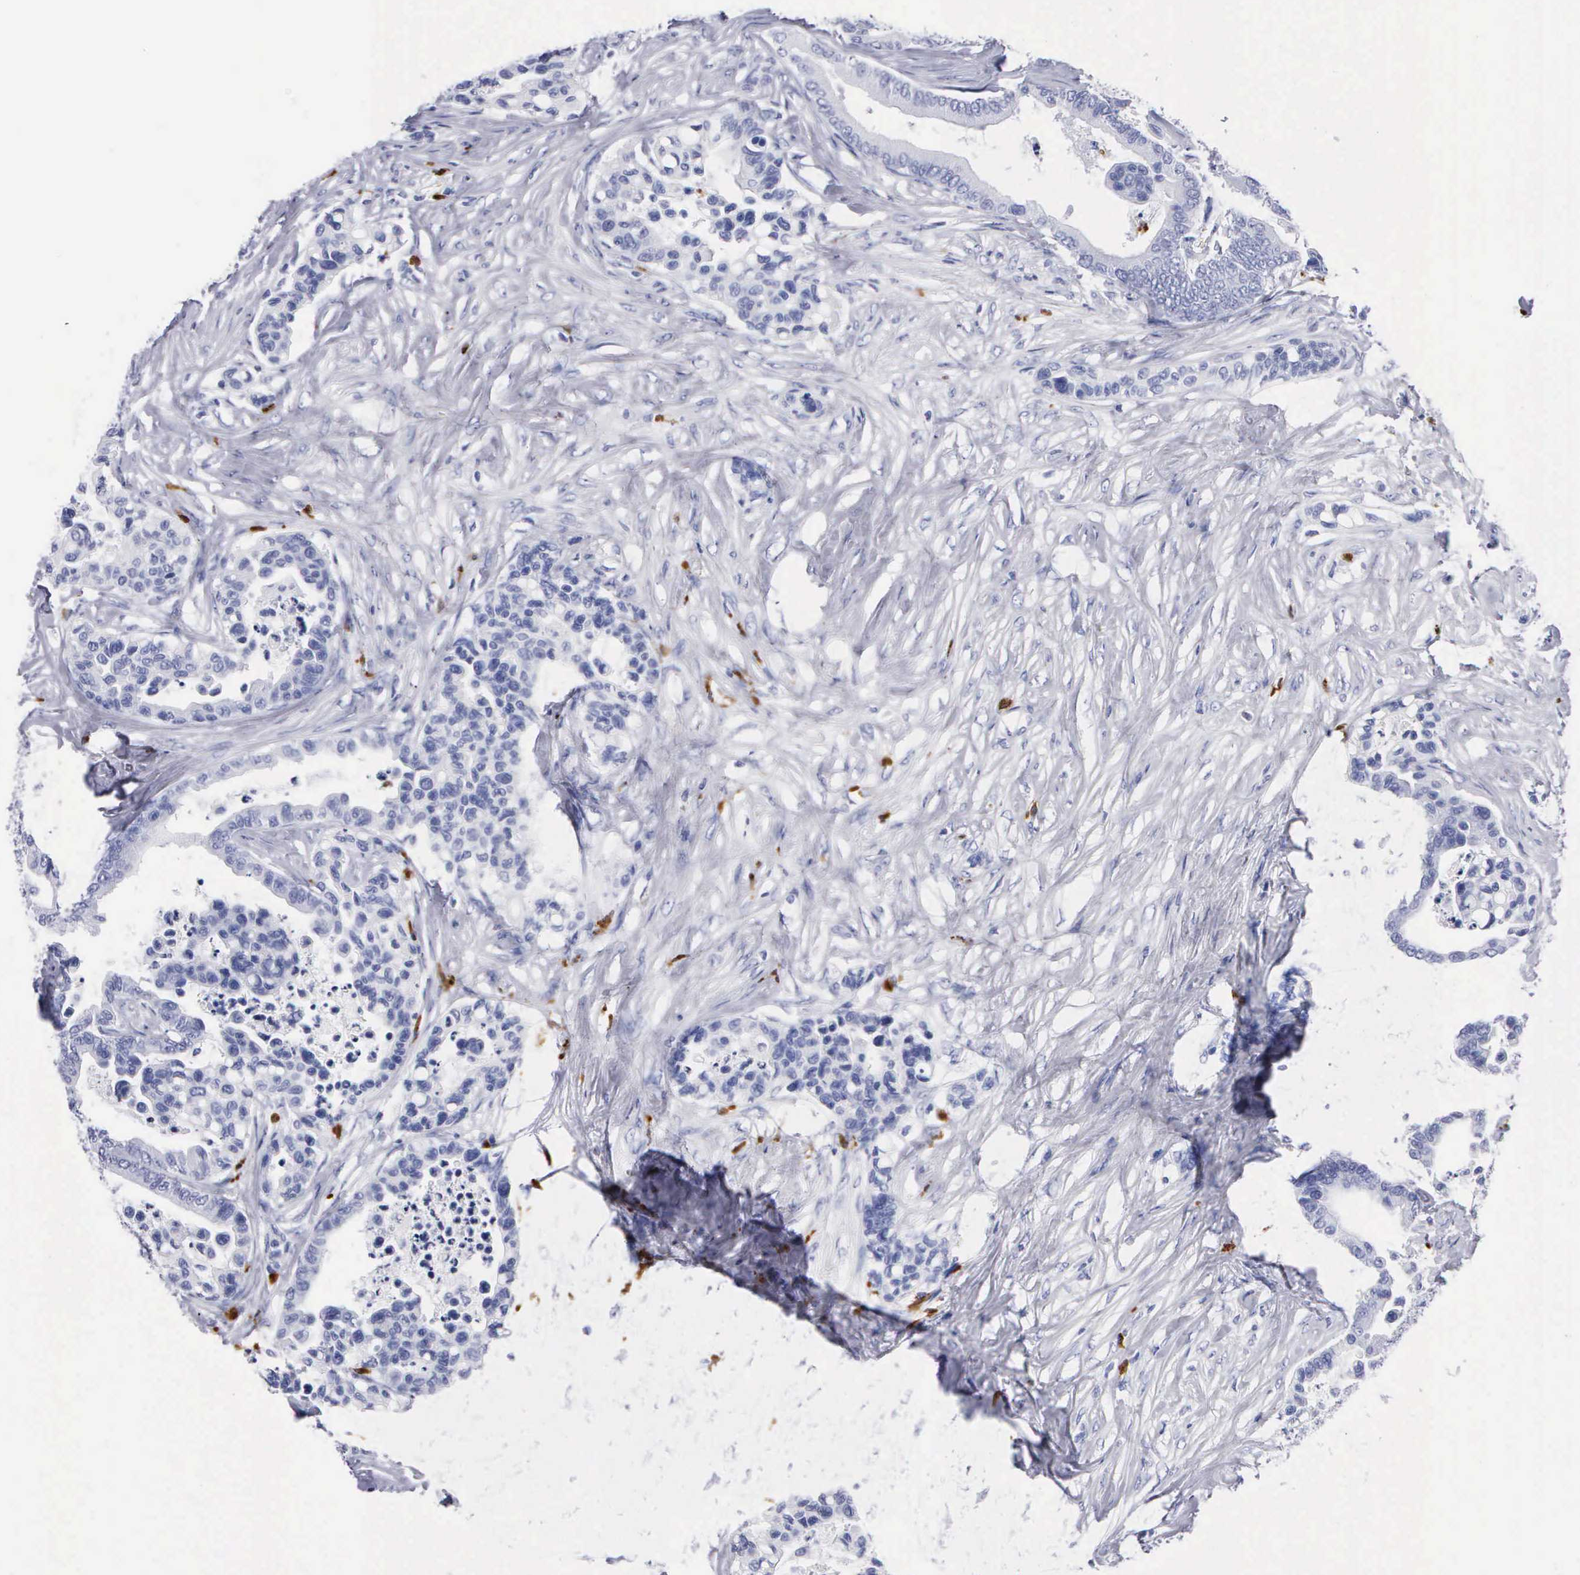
{"staining": {"intensity": "negative", "quantity": "none", "location": "none"}, "tissue": "colorectal cancer", "cell_type": "Tumor cells", "image_type": "cancer", "snomed": [{"axis": "morphology", "description": "Adenocarcinoma, NOS"}, {"axis": "topography", "description": "Colon"}], "caption": "The image demonstrates no staining of tumor cells in colorectal cancer (adenocarcinoma).", "gene": "CTSG", "patient": {"sex": "male", "age": 82}}